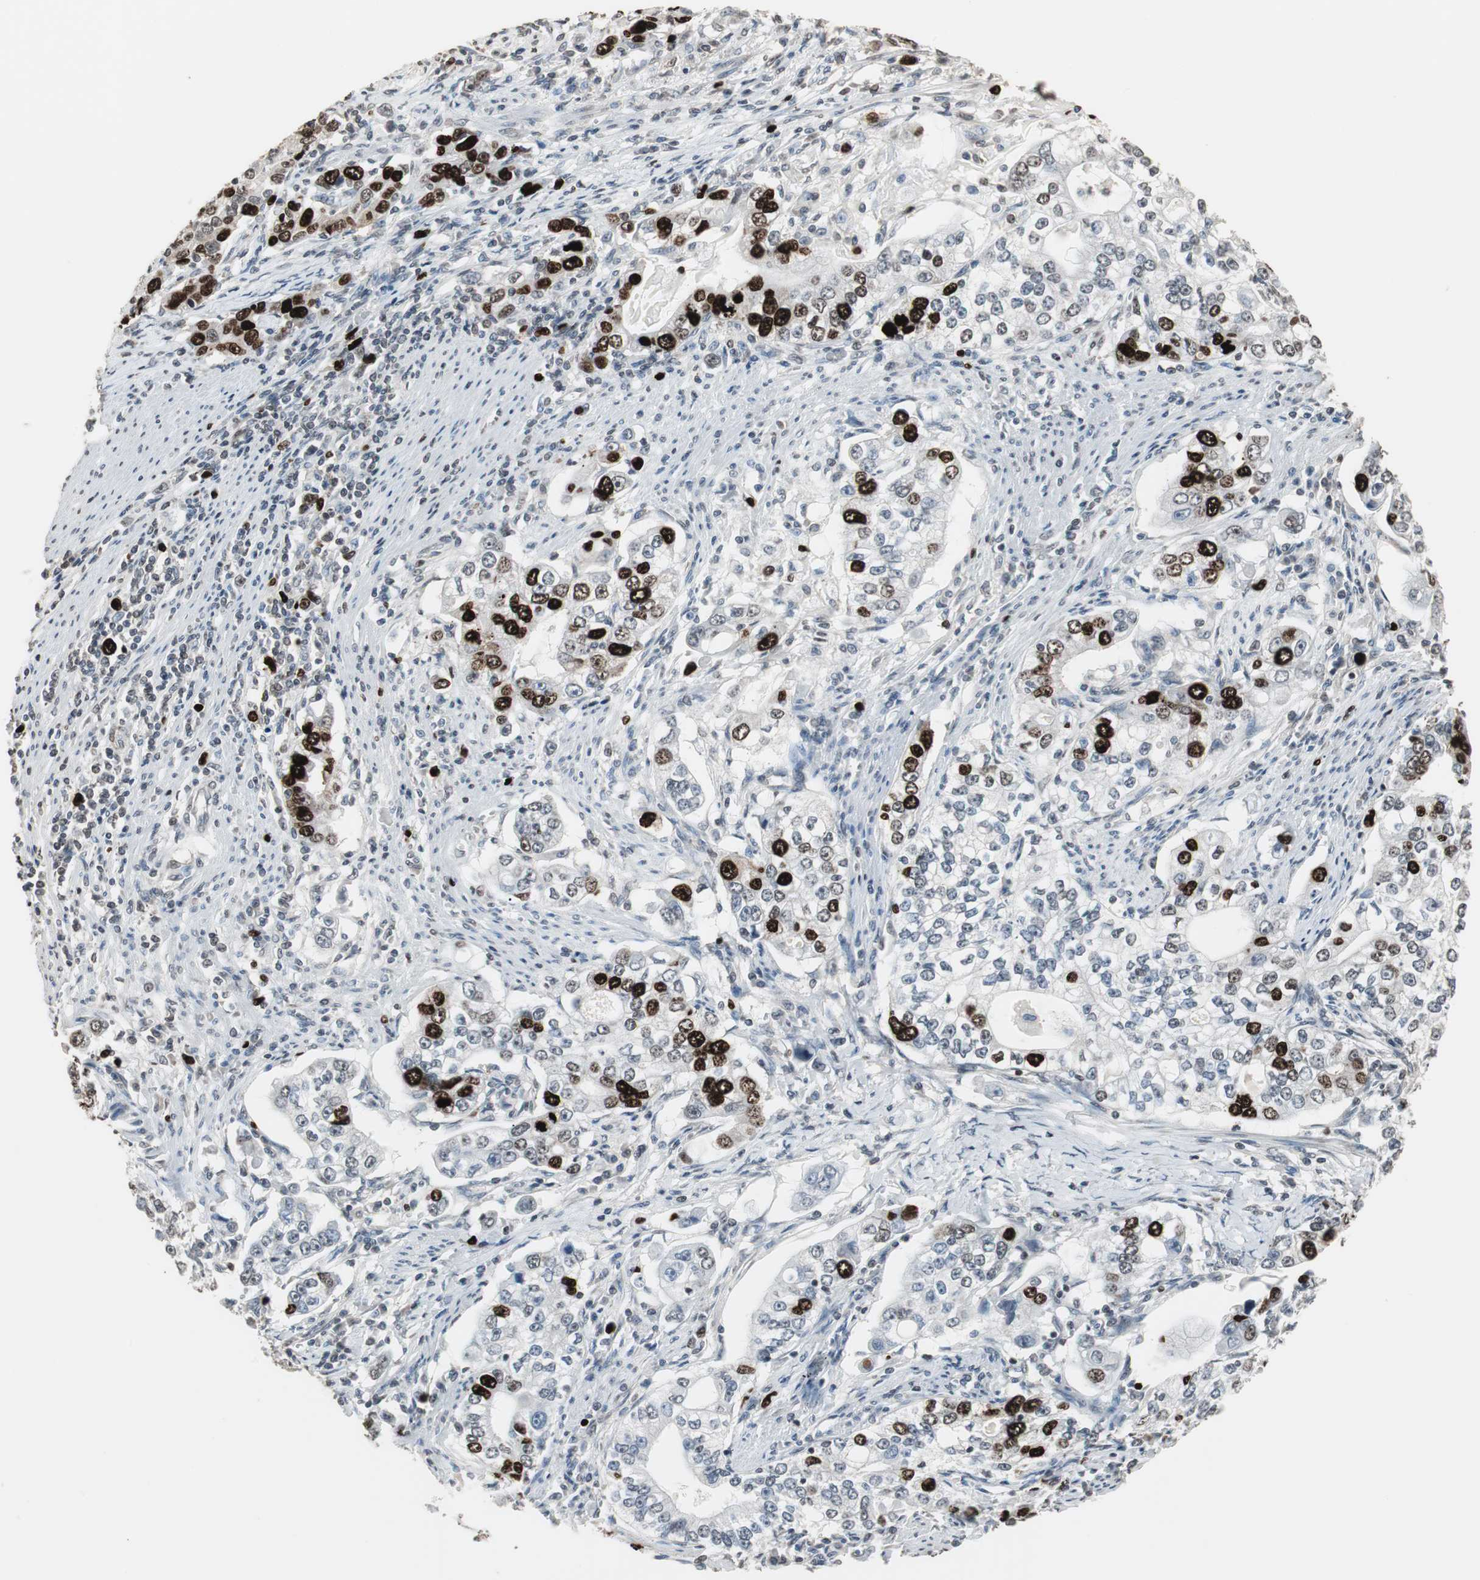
{"staining": {"intensity": "strong", "quantity": "25%-75%", "location": "nuclear"}, "tissue": "stomach cancer", "cell_type": "Tumor cells", "image_type": "cancer", "snomed": [{"axis": "morphology", "description": "Adenocarcinoma, NOS"}, {"axis": "topography", "description": "Stomach, lower"}], "caption": "Protein staining of stomach cancer tissue reveals strong nuclear positivity in approximately 25%-75% of tumor cells. Nuclei are stained in blue.", "gene": "TOP2A", "patient": {"sex": "female", "age": 72}}